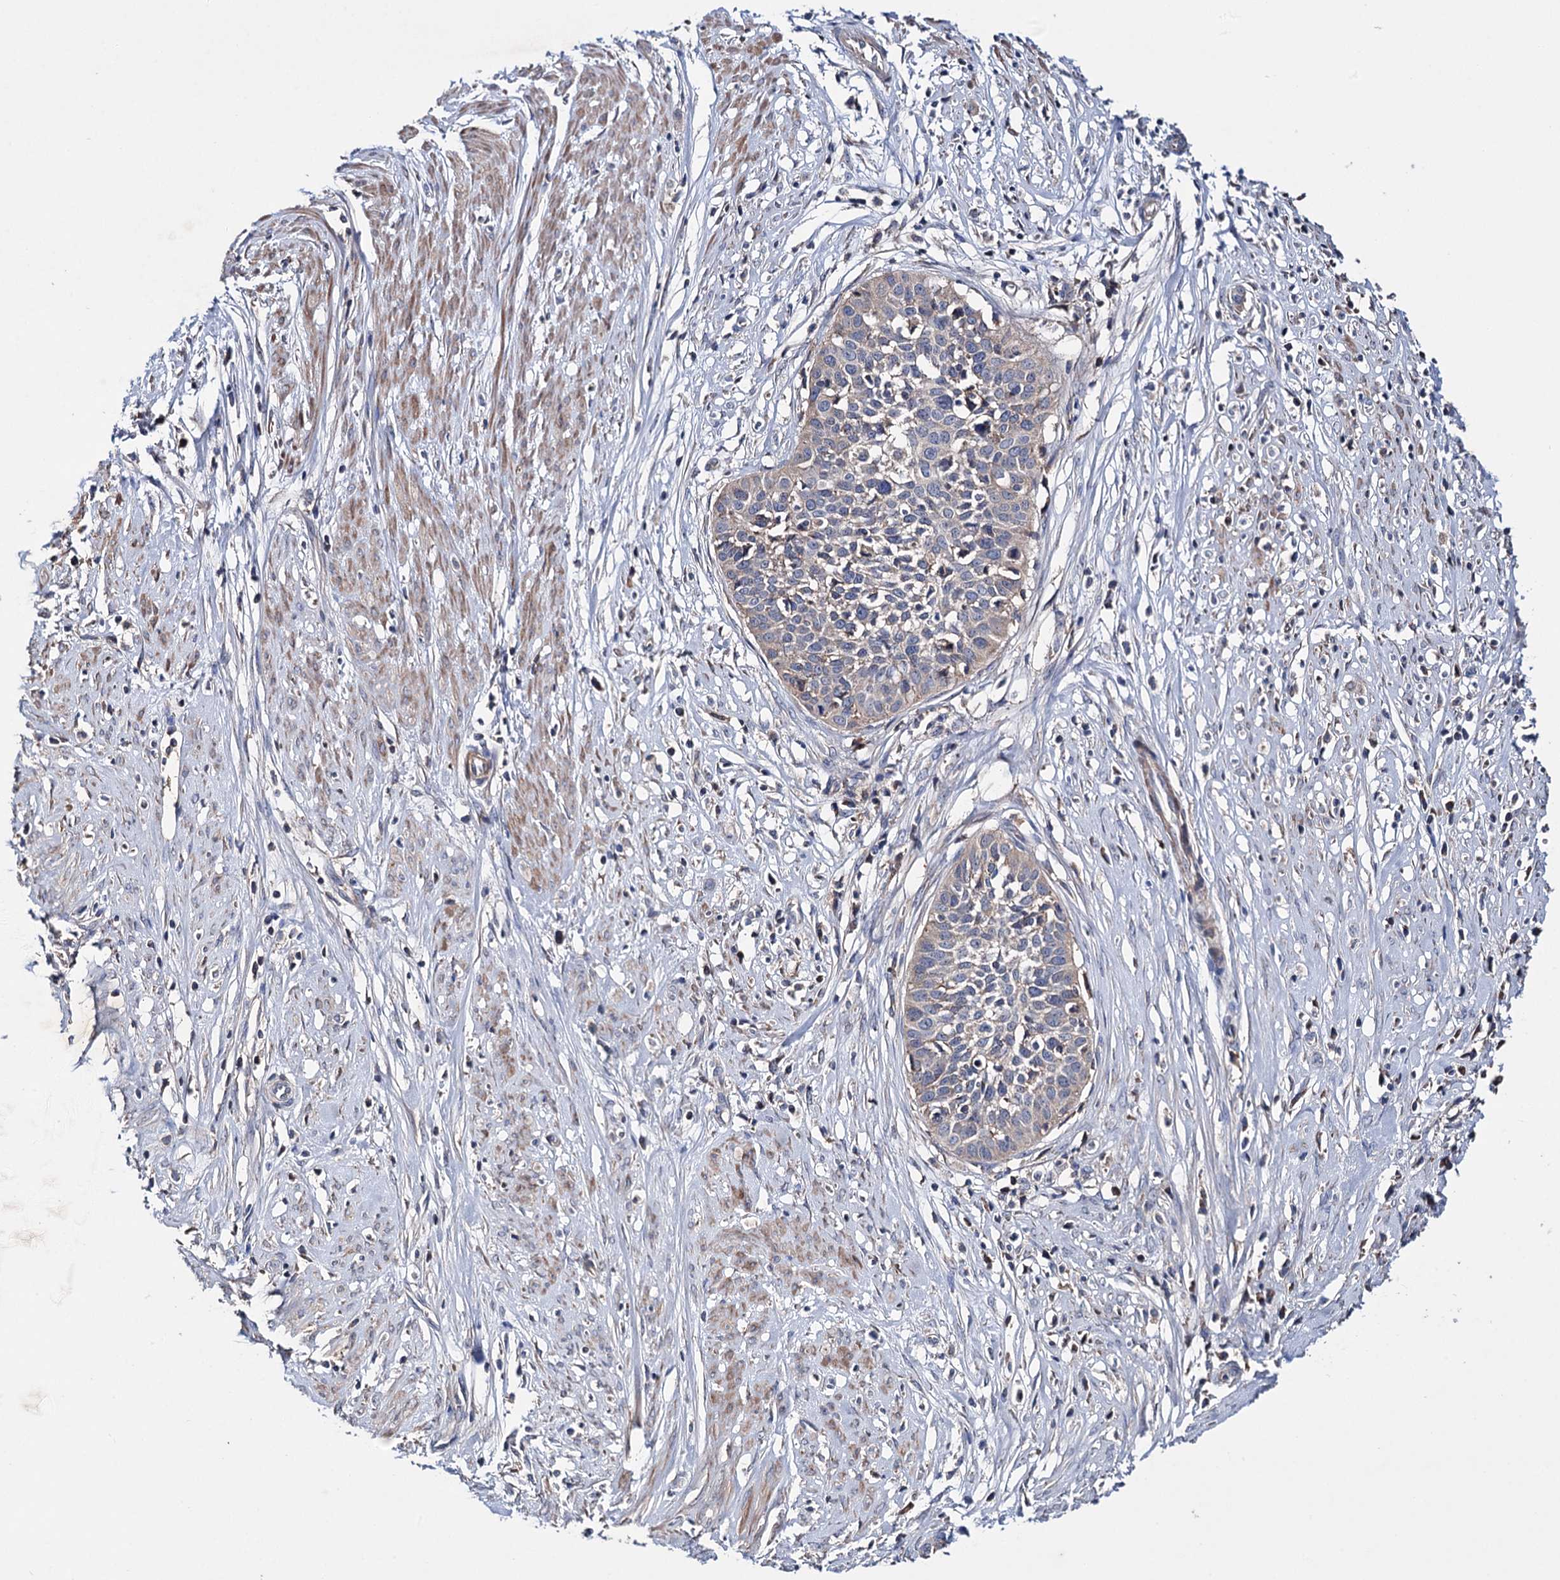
{"staining": {"intensity": "negative", "quantity": "none", "location": "none"}, "tissue": "cervical cancer", "cell_type": "Tumor cells", "image_type": "cancer", "snomed": [{"axis": "morphology", "description": "Squamous cell carcinoma, NOS"}, {"axis": "topography", "description": "Cervix"}], "caption": "Cervical cancer (squamous cell carcinoma) was stained to show a protein in brown. There is no significant positivity in tumor cells. (Brightfield microscopy of DAB (3,3'-diaminobenzidine) IHC at high magnification).", "gene": "CLPB", "patient": {"sex": "female", "age": 34}}